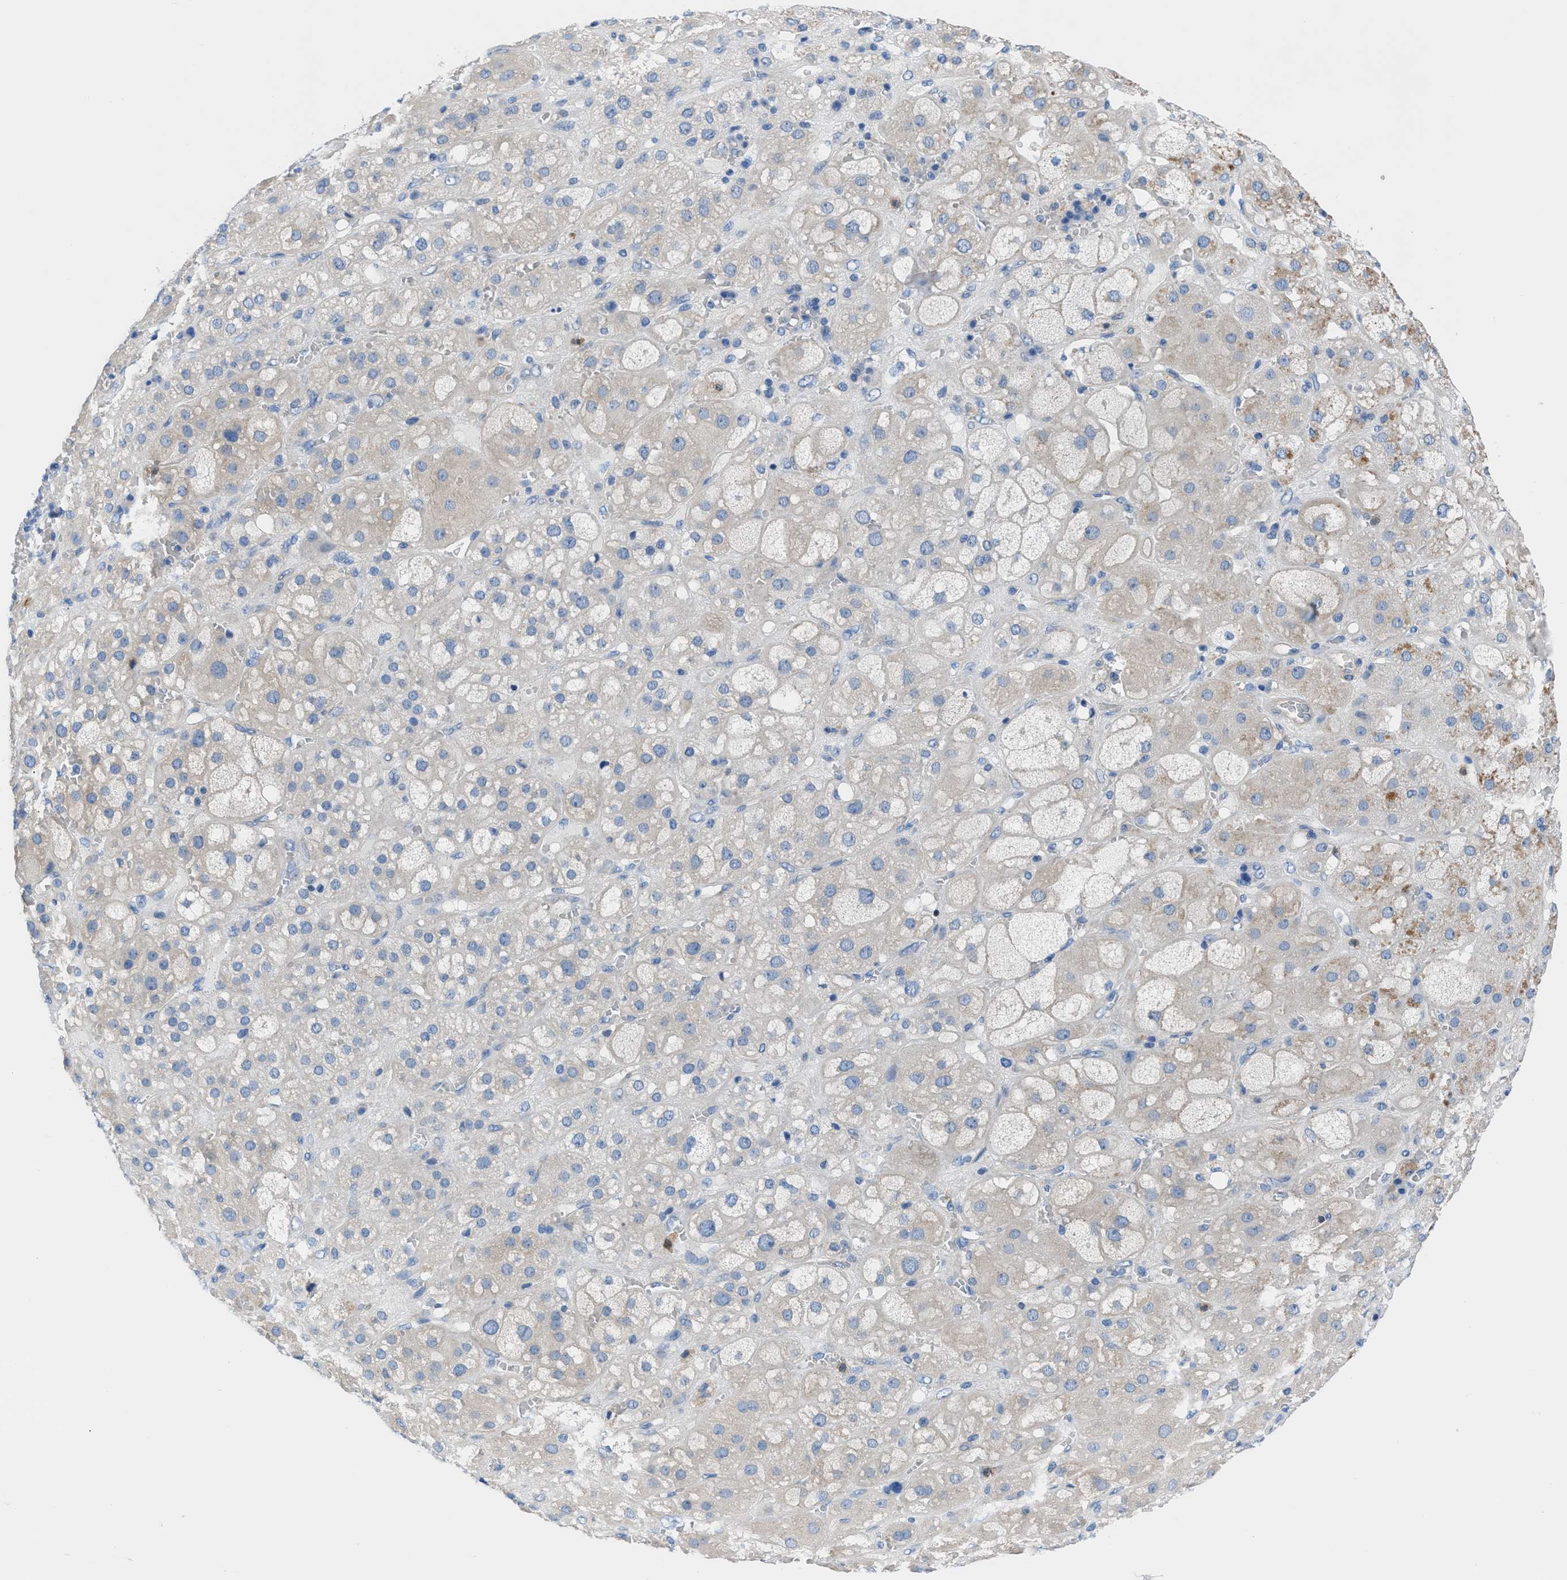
{"staining": {"intensity": "weak", "quantity": "<25%", "location": "cytoplasmic/membranous"}, "tissue": "adrenal gland", "cell_type": "Glandular cells", "image_type": "normal", "snomed": [{"axis": "morphology", "description": "Normal tissue, NOS"}, {"axis": "topography", "description": "Adrenal gland"}], "caption": "This micrograph is of normal adrenal gland stained with immunohistochemistry to label a protein in brown with the nuclei are counter-stained blue. There is no staining in glandular cells. Brightfield microscopy of immunohistochemistry (IHC) stained with DAB (brown) and hematoxylin (blue), captured at high magnification.", "gene": "ITPR1", "patient": {"sex": "female", "age": 47}}